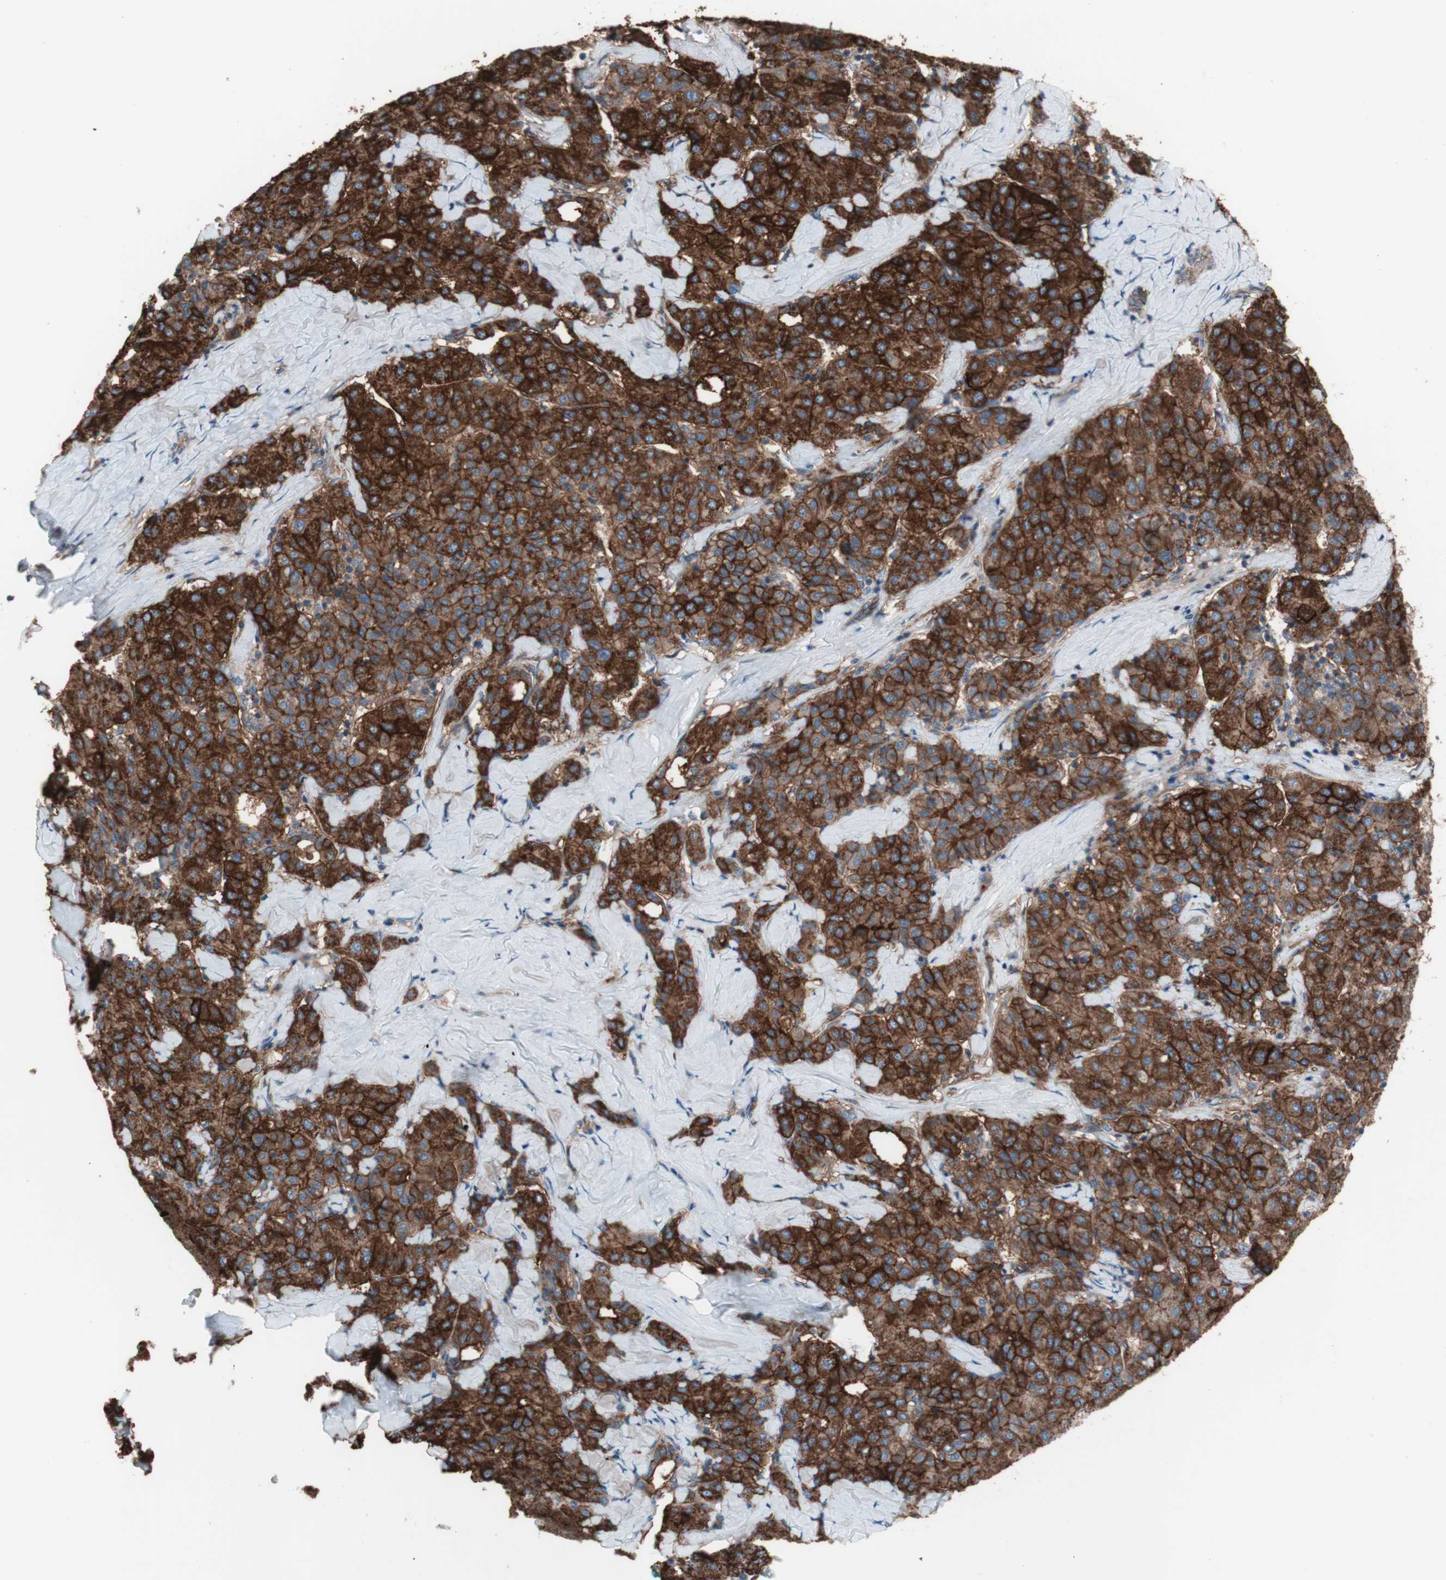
{"staining": {"intensity": "strong", "quantity": ">75%", "location": "cytoplasmic/membranous"}, "tissue": "liver cancer", "cell_type": "Tumor cells", "image_type": "cancer", "snomed": [{"axis": "morphology", "description": "Carcinoma, Hepatocellular, NOS"}, {"axis": "topography", "description": "Liver"}], "caption": "Liver cancer stained with a brown dye displays strong cytoplasmic/membranous positive expression in about >75% of tumor cells.", "gene": "CD46", "patient": {"sex": "male", "age": 65}}